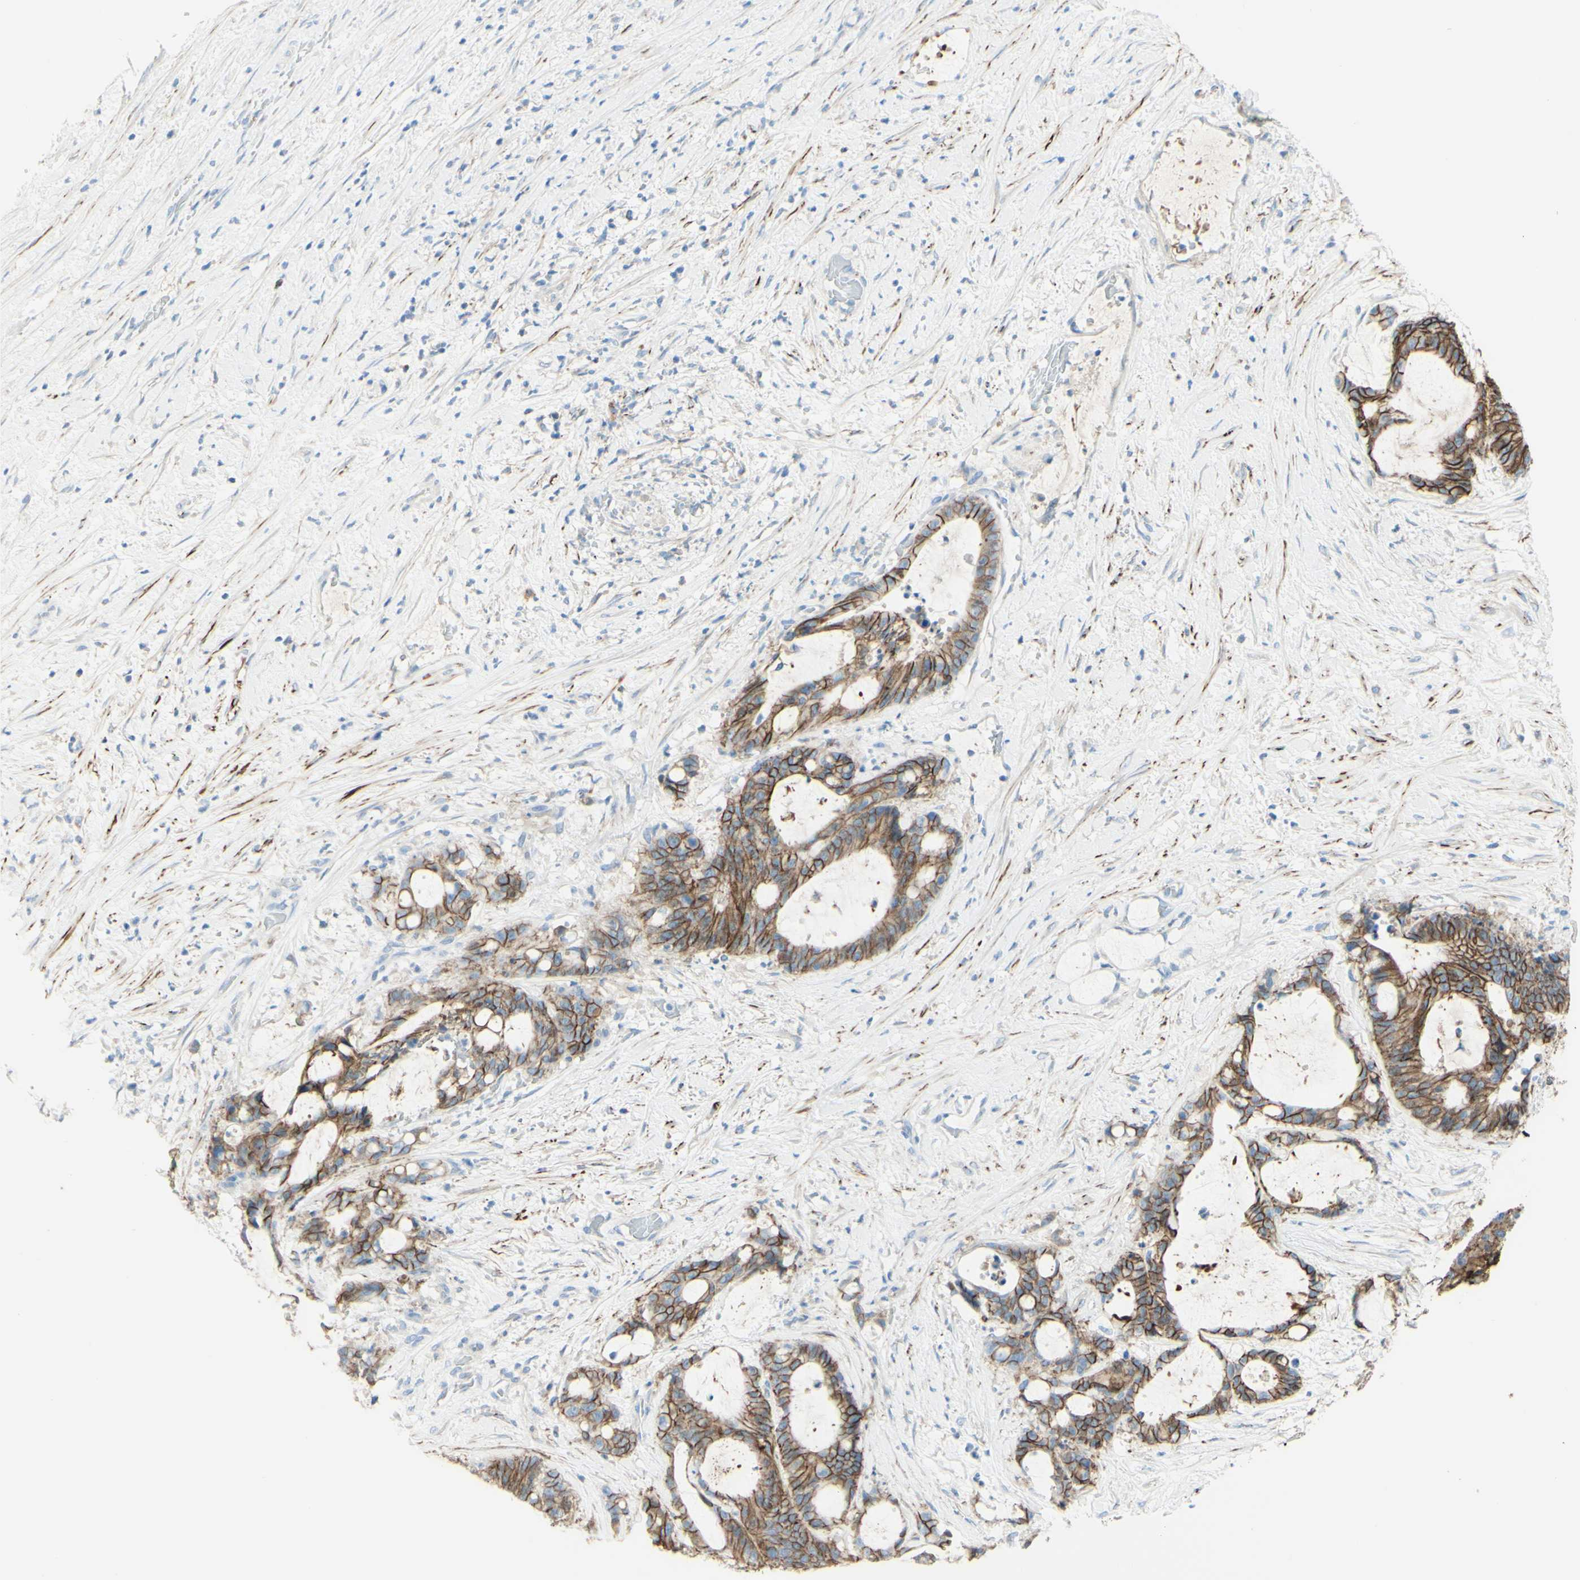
{"staining": {"intensity": "strong", "quantity": ">75%", "location": "cytoplasmic/membranous"}, "tissue": "liver cancer", "cell_type": "Tumor cells", "image_type": "cancer", "snomed": [{"axis": "morphology", "description": "Cholangiocarcinoma"}, {"axis": "topography", "description": "Liver"}], "caption": "Human cholangiocarcinoma (liver) stained with a protein marker shows strong staining in tumor cells.", "gene": "ALCAM", "patient": {"sex": "female", "age": 73}}